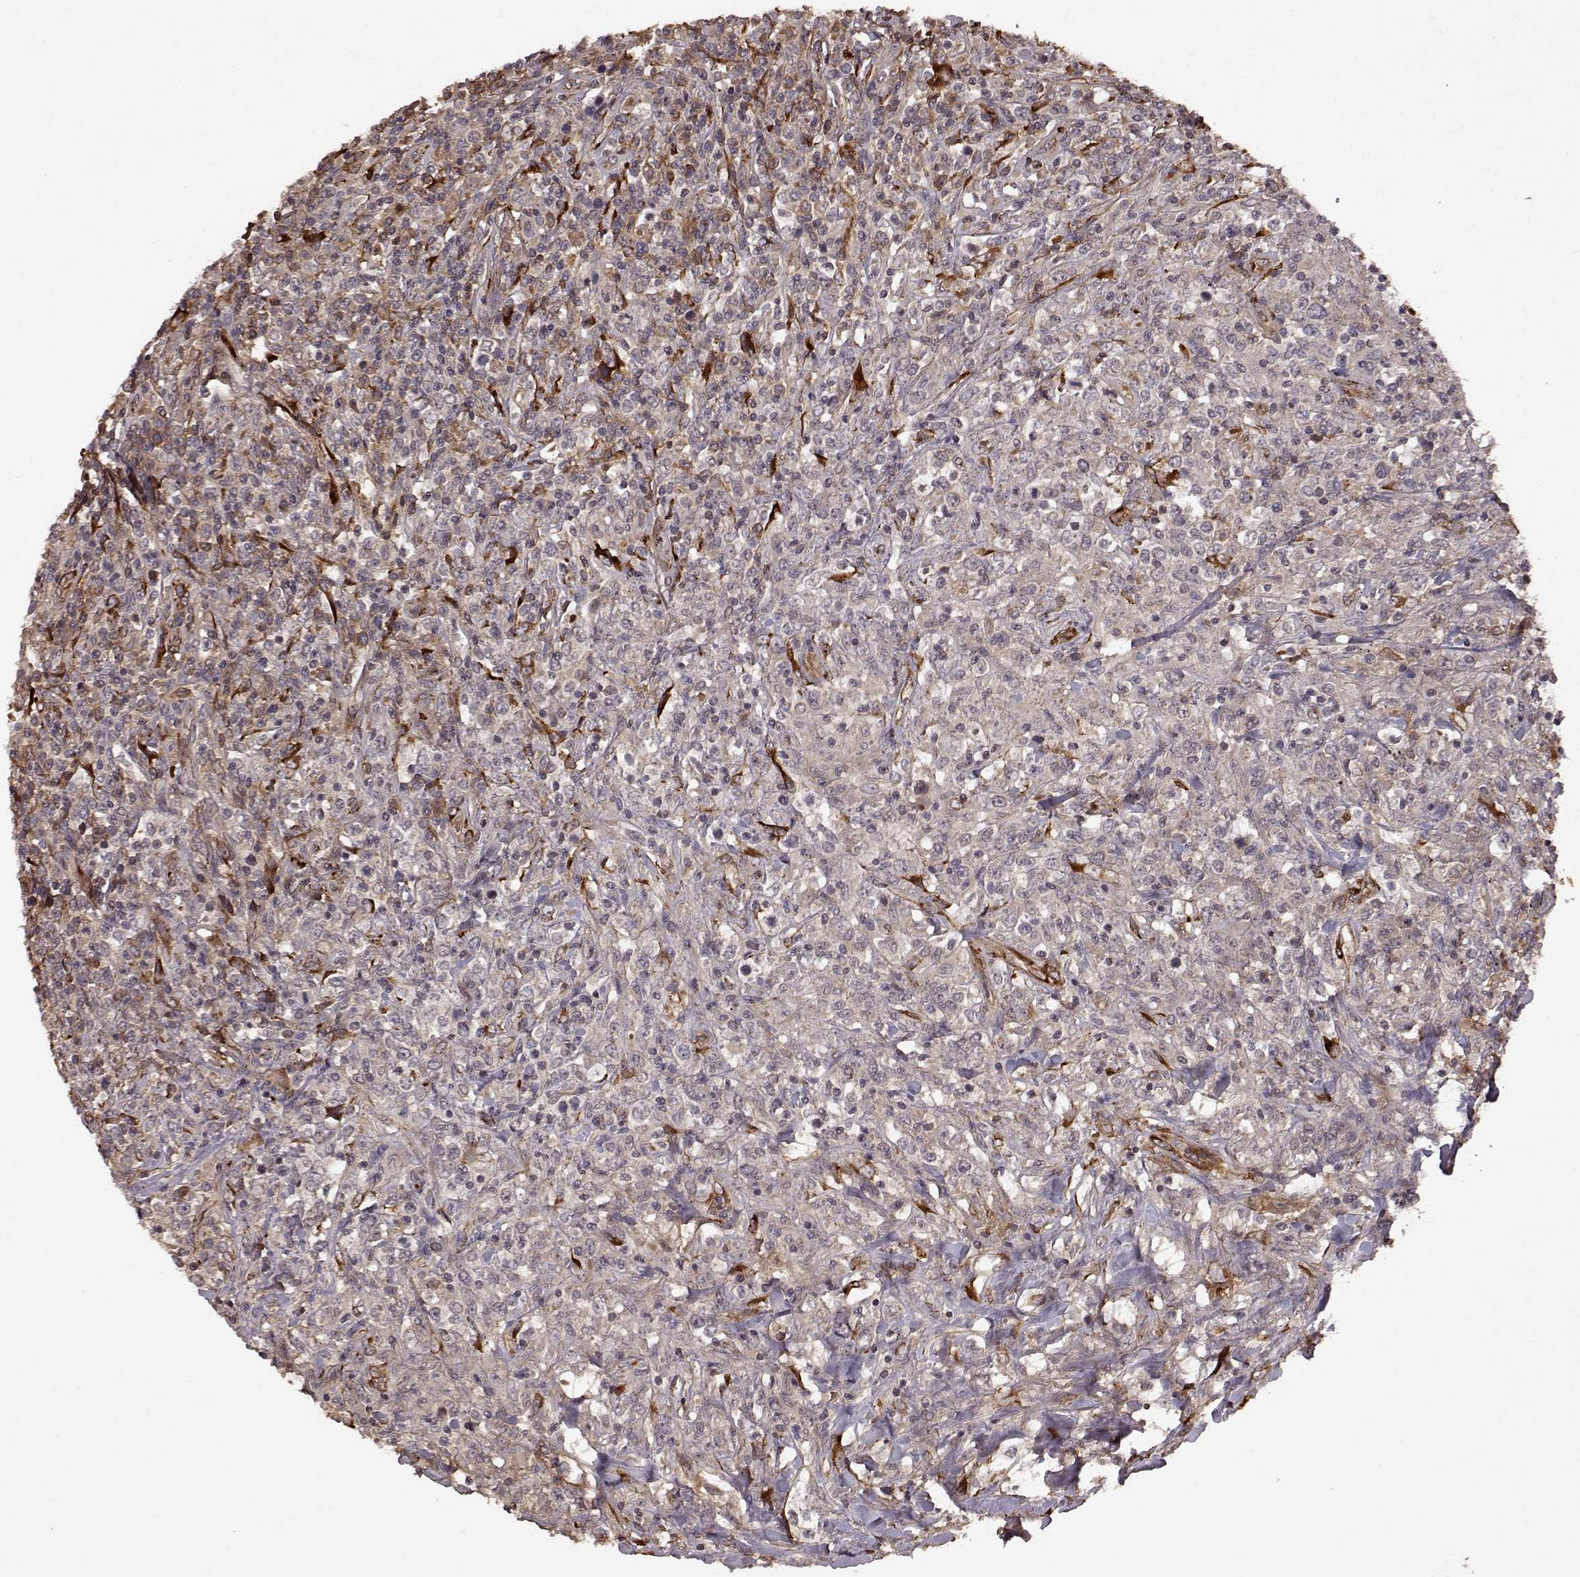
{"staining": {"intensity": "negative", "quantity": "none", "location": "none"}, "tissue": "lymphoma", "cell_type": "Tumor cells", "image_type": "cancer", "snomed": [{"axis": "morphology", "description": "Malignant lymphoma, non-Hodgkin's type, High grade"}, {"axis": "topography", "description": "Lung"}], "caption": "There is no significant staining in tumor cells of lymphoma. (DAB immunohistochemistry, high magnification).", "gene": "FSTL1", "patient": {"sex": "male", "age": 79}}